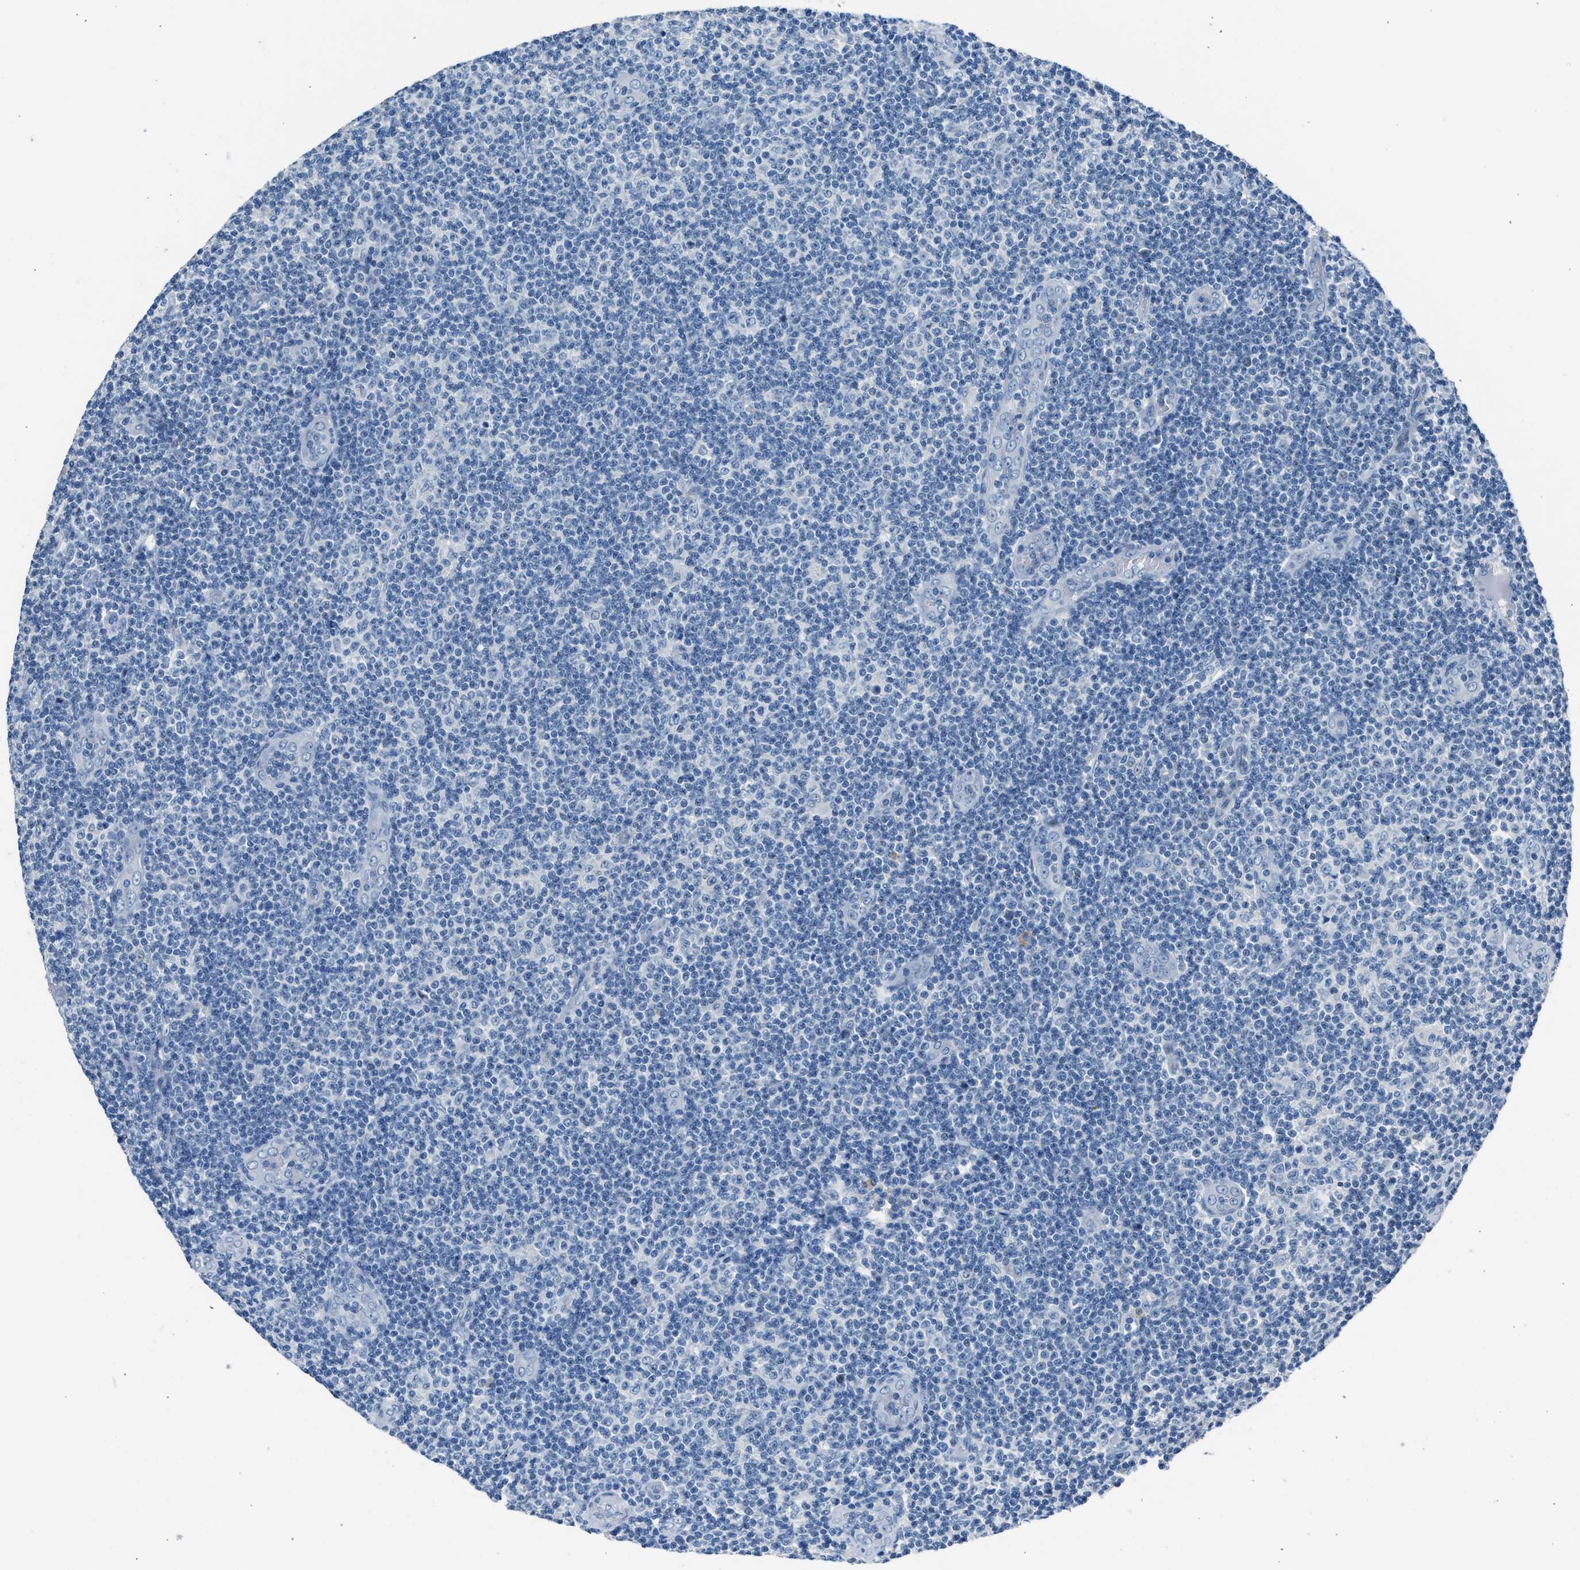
{"staining": {"intensity": "negative", "quantity": "none", "location": "none"}, "tissue": "lymphoma", "cell_type": "Tumor cells", "image_type": "cancer", "snomed": [{"axis": "morphology", "description": "Malignant lymphoma, non-Hodgkin's type, Low grade"}, {"axis": "topography", "description": "Lymph node"}], "caption": "A high-resolution histopathology image shows immunohistochemistry staining of lymphoma, which shows no significant expression in tumor cells.", "gene": "RNF41", "patient": {"sex": "male", "age": 83}}